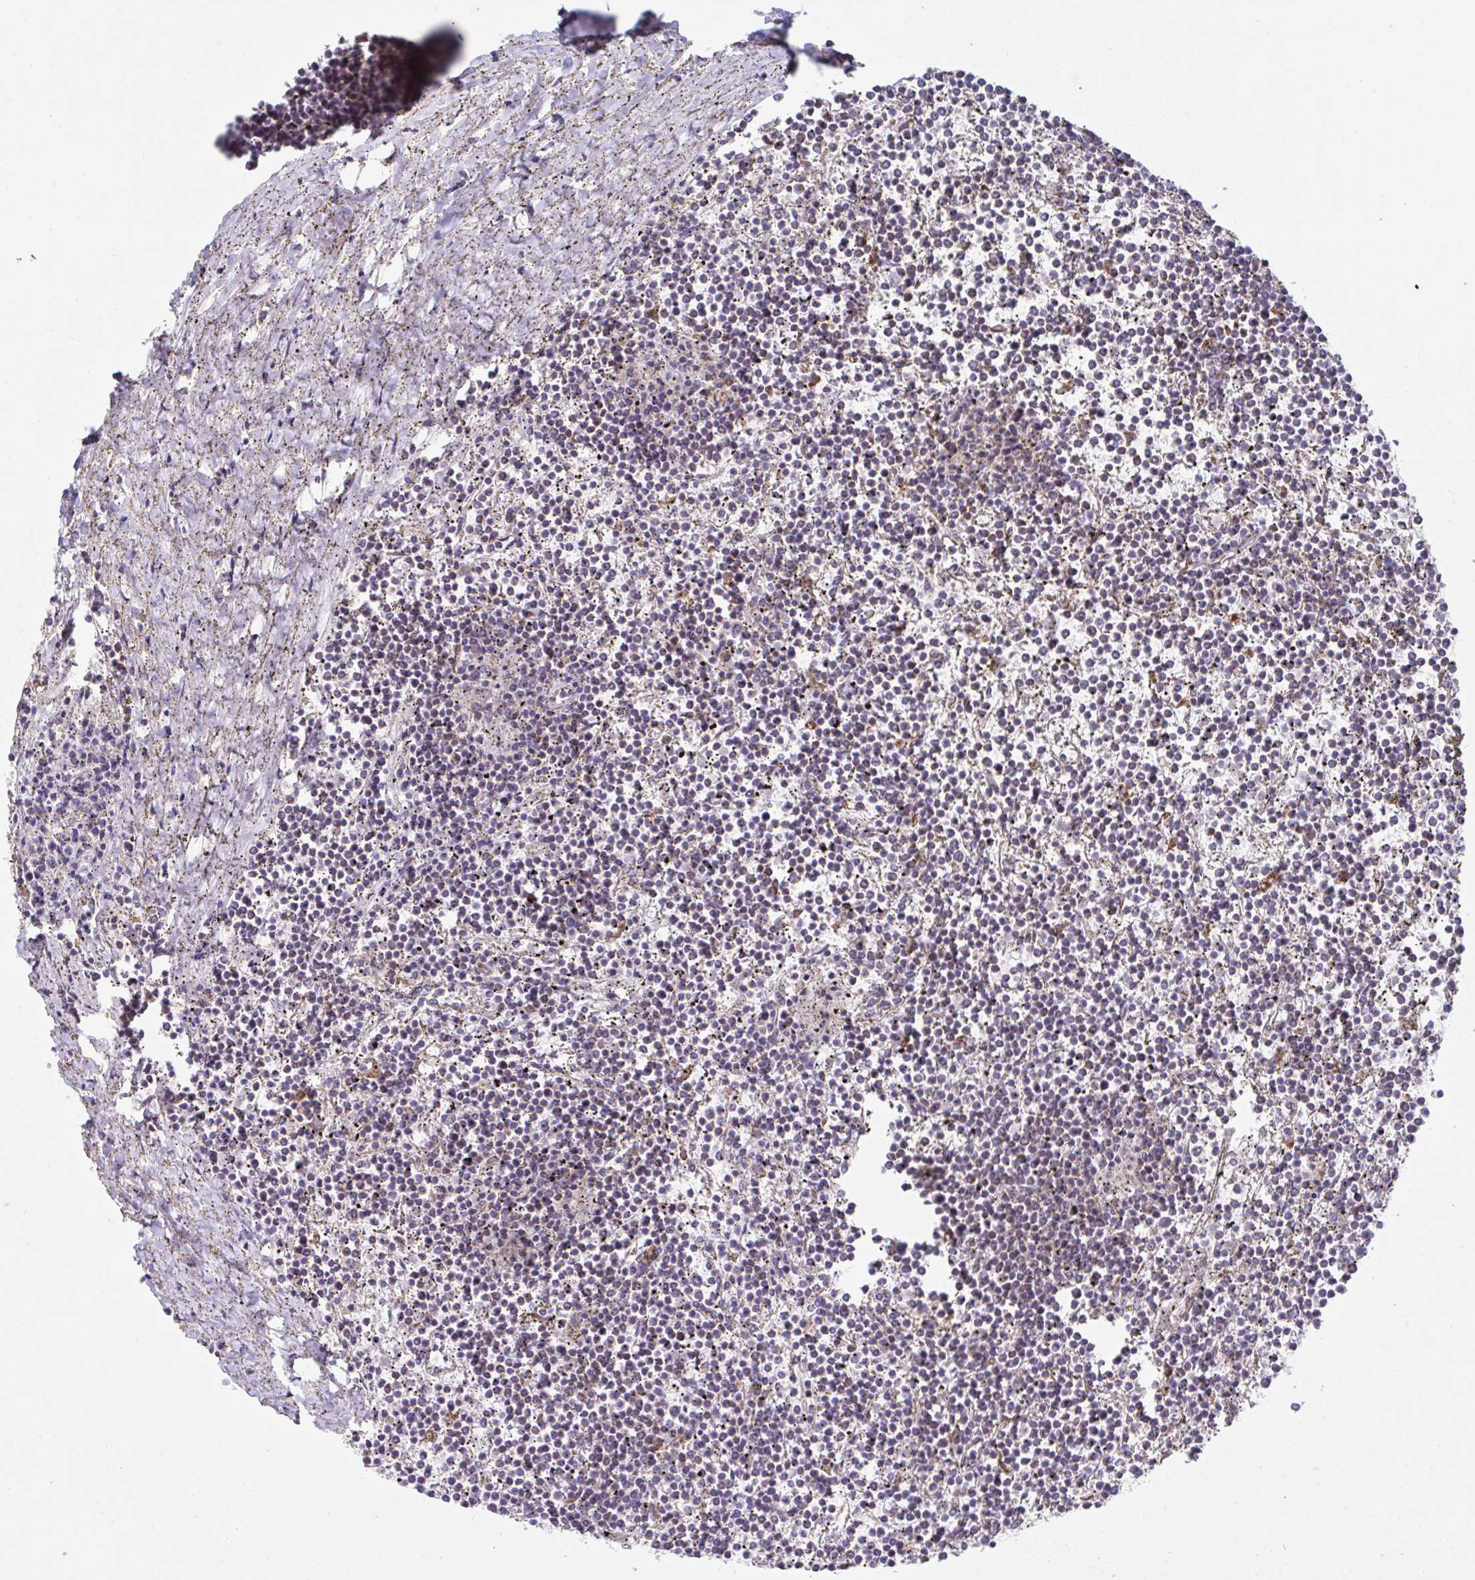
{"staining": {"intensity": "weak", "quantity": "<25%", "location": "cytoplasmic/membranous"}, "tissue": "lymphoma", "cell_type": "Tumor cells", "image_type": "cancer", "snomed": [{"axis": "morphology", "description": "Malignant lymphoma, non-Hodgkin's type, Low grade"}, {"axis": "topography", "description": "Spleen"}], "caption": "This is a image of immunohistochemistry (IHC) staining of lymphoma, which shows no expression in tumor cells.", "gene": "NDUFA7", "patient": {"sex": "female", "age": 19}}